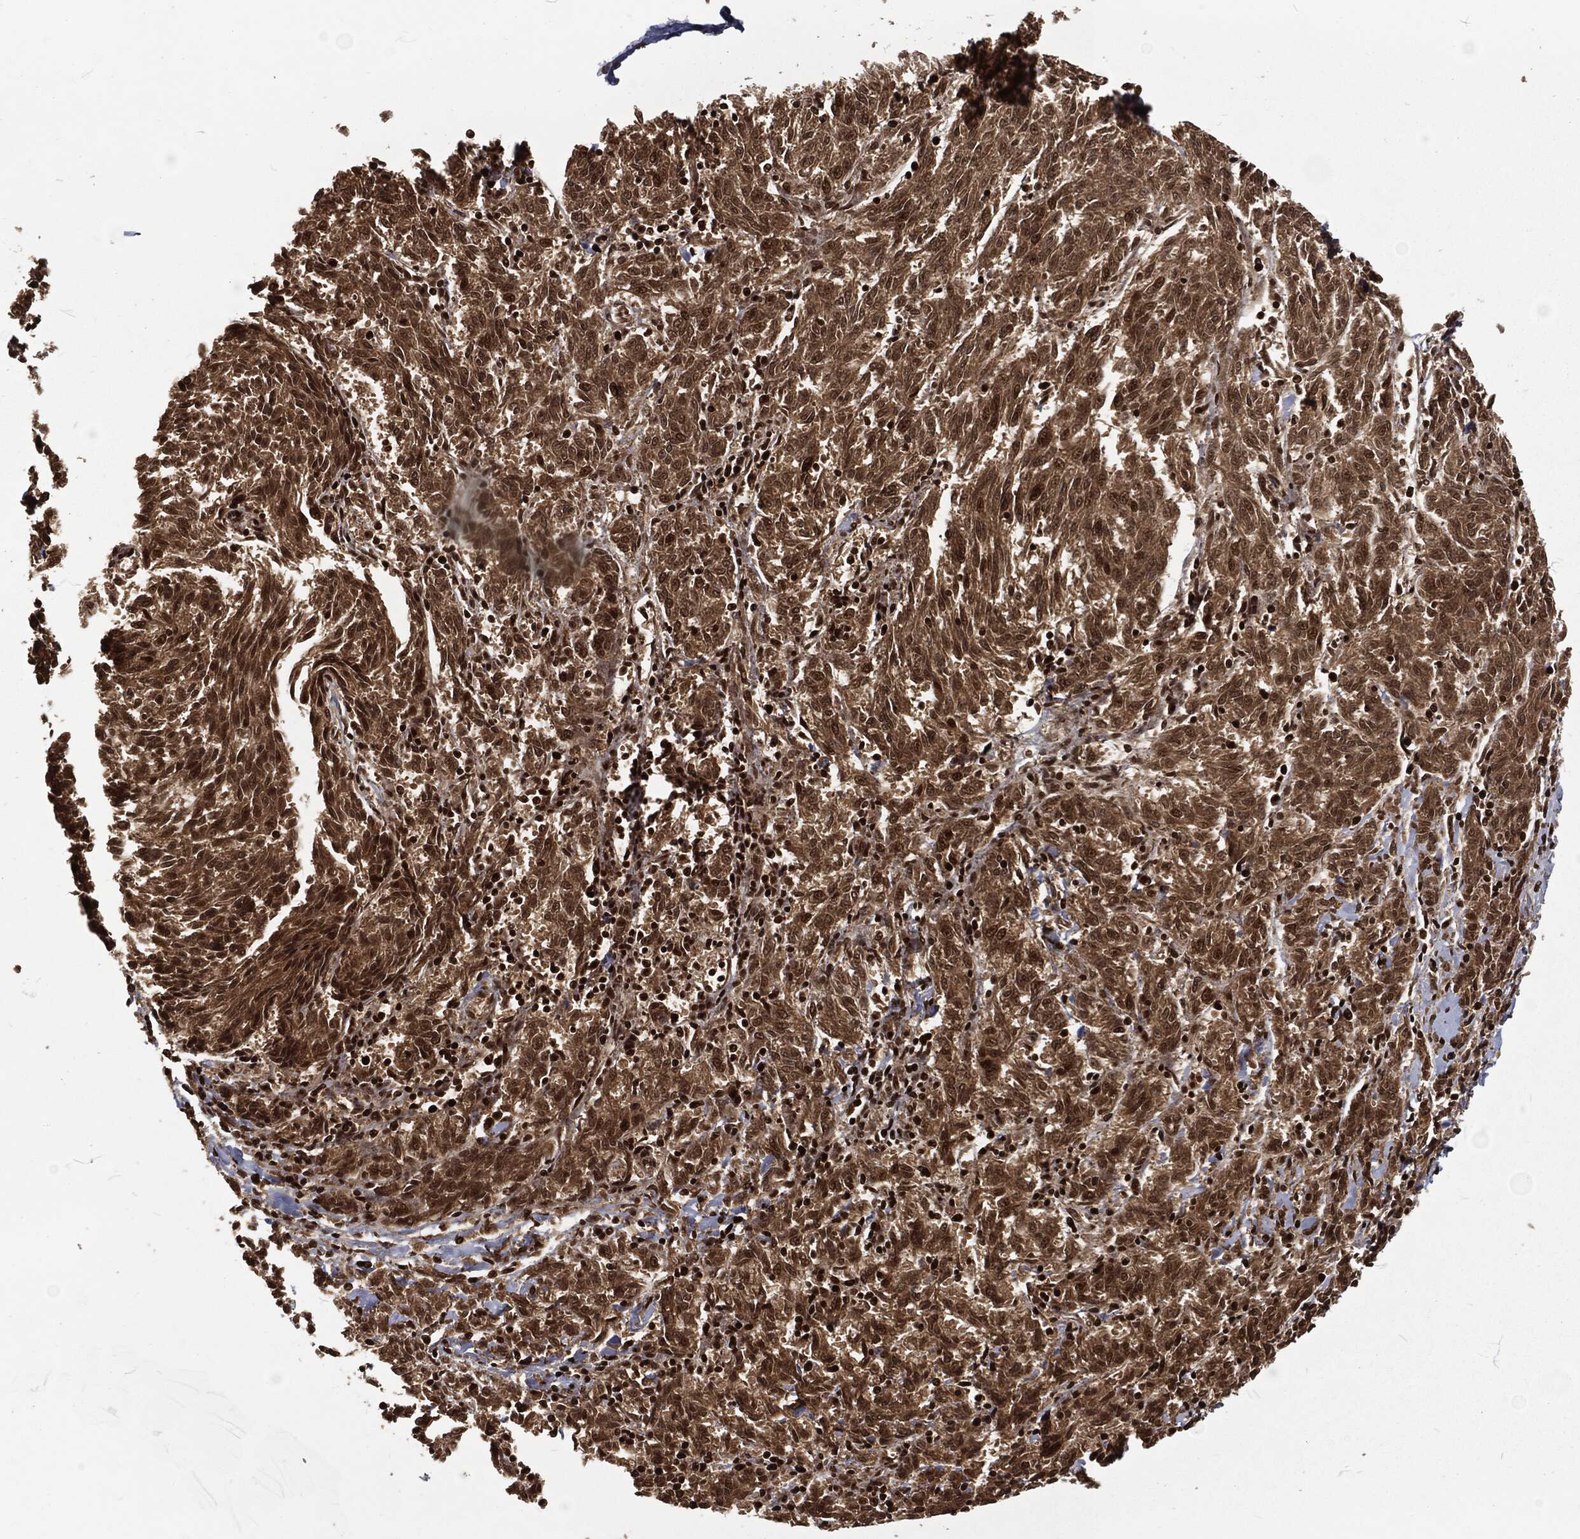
{"staining": {"intensity": "strong", "quantity": "25%-75%", "location": "cytoplasmic/membranous,nuclear"}, "tissue": "melanoma", "cell_type": "Tumor cells", "image_type": "cancer", "snomed": [{"axis": "morphology", "description": "Malignant melanoma, NOS"}, {"axis": "topography", "description": "Skin"}], "caption": "A micrograph of human malignant melanoma stained for a protein shows strong cytoplasmic/membranous and nuclear brown staining in tumor cells.", "gene": "NGRN", "patient": {"sex": "female", "age": 72}}